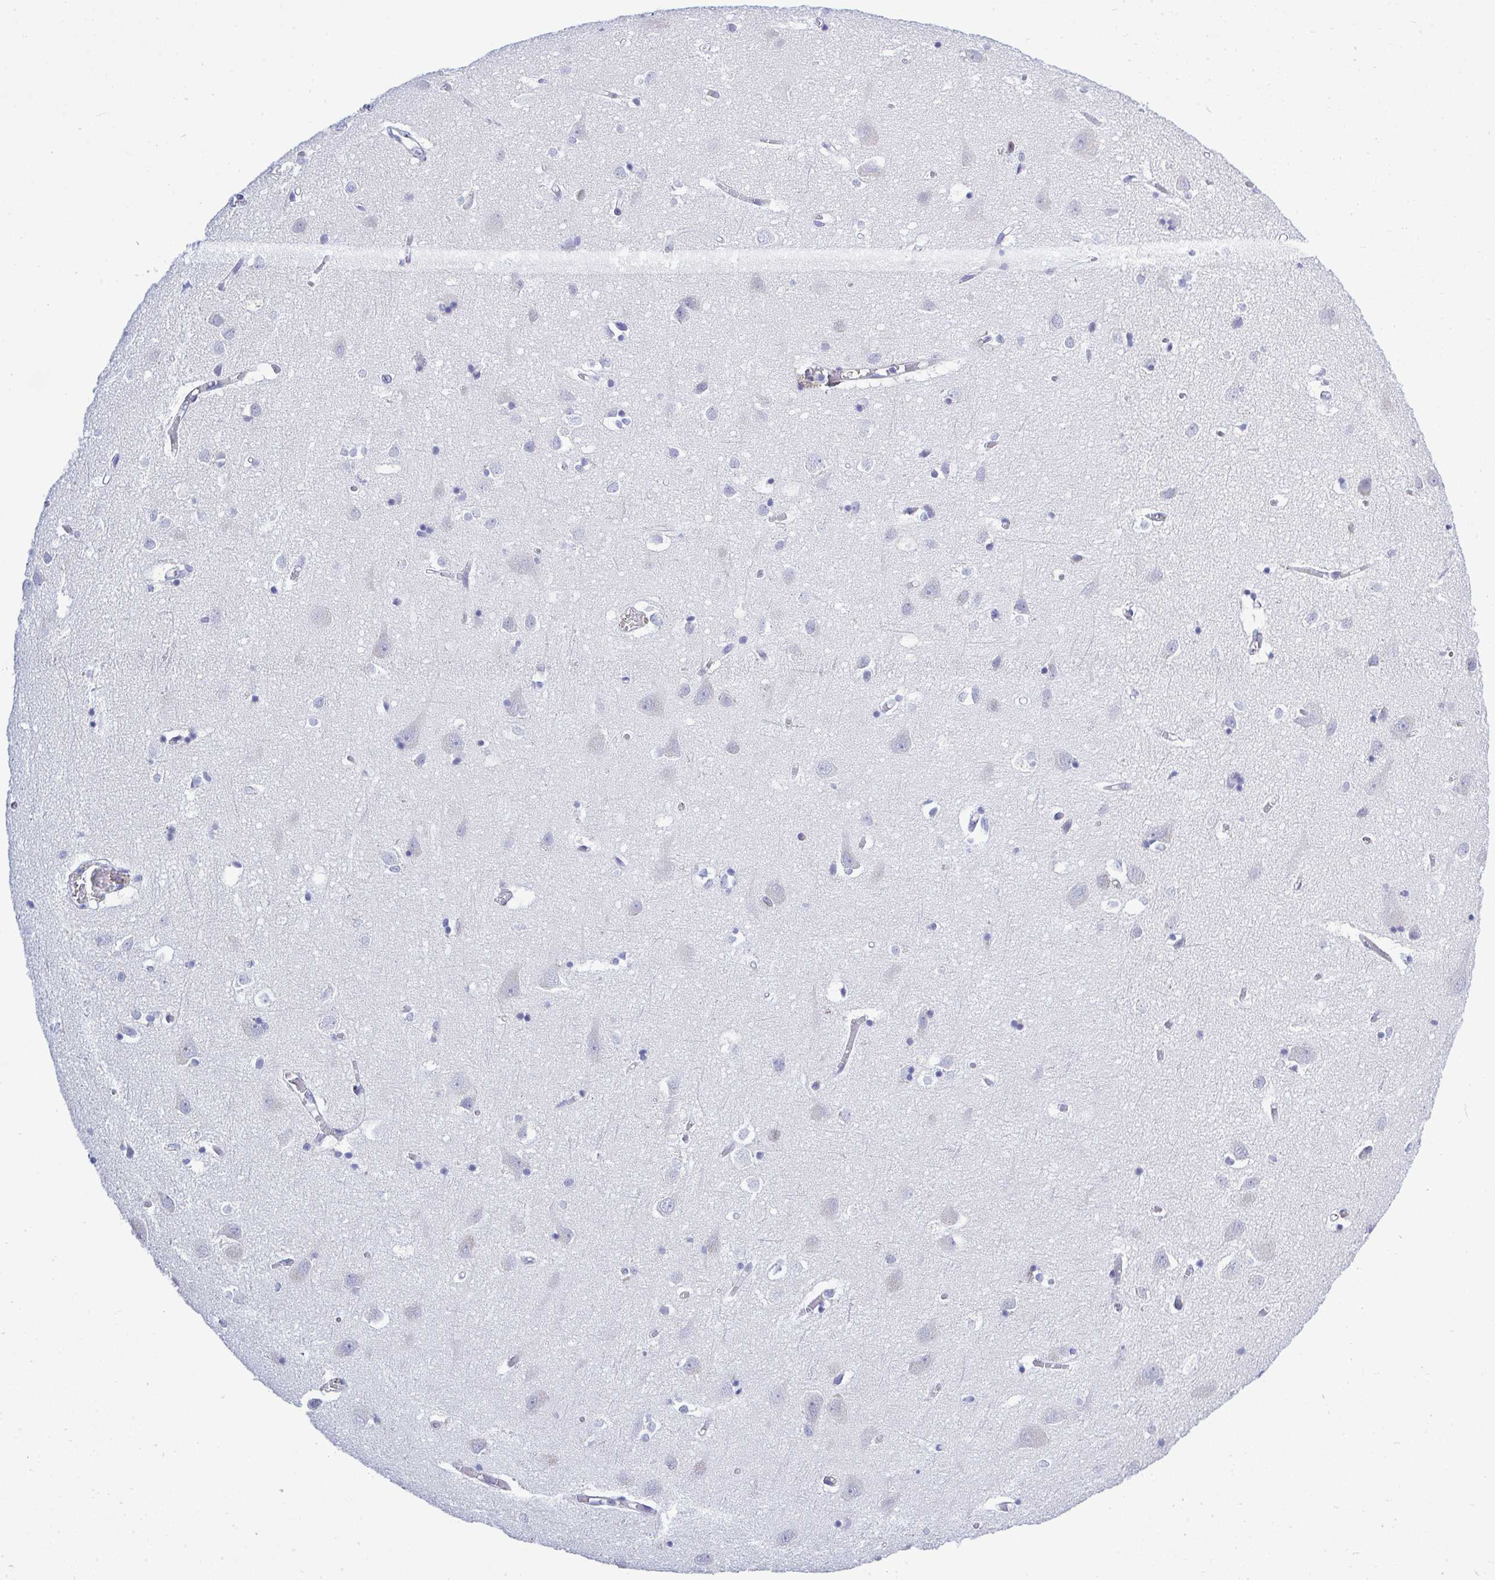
{"staining": {"intensity": "negative", "quantity": "none", "location": "none"}, "tissue": "cerebral cortex", "cell_type": "Endothelial cells", "image_type": "normal", "snomed": [{"axis": "morphology", "description": "Normal tissue, NOS"}, {"axis": "topography", "description": "Cerebral cortex"}], "caption": "An immunohistochemistry histopathology image of normal cerebral cortex is shown. There is no staining in endothelial cells of cerebral cortex.", "gene": "SLC25A51", "patient": {"sex": "male", "age": 70}}